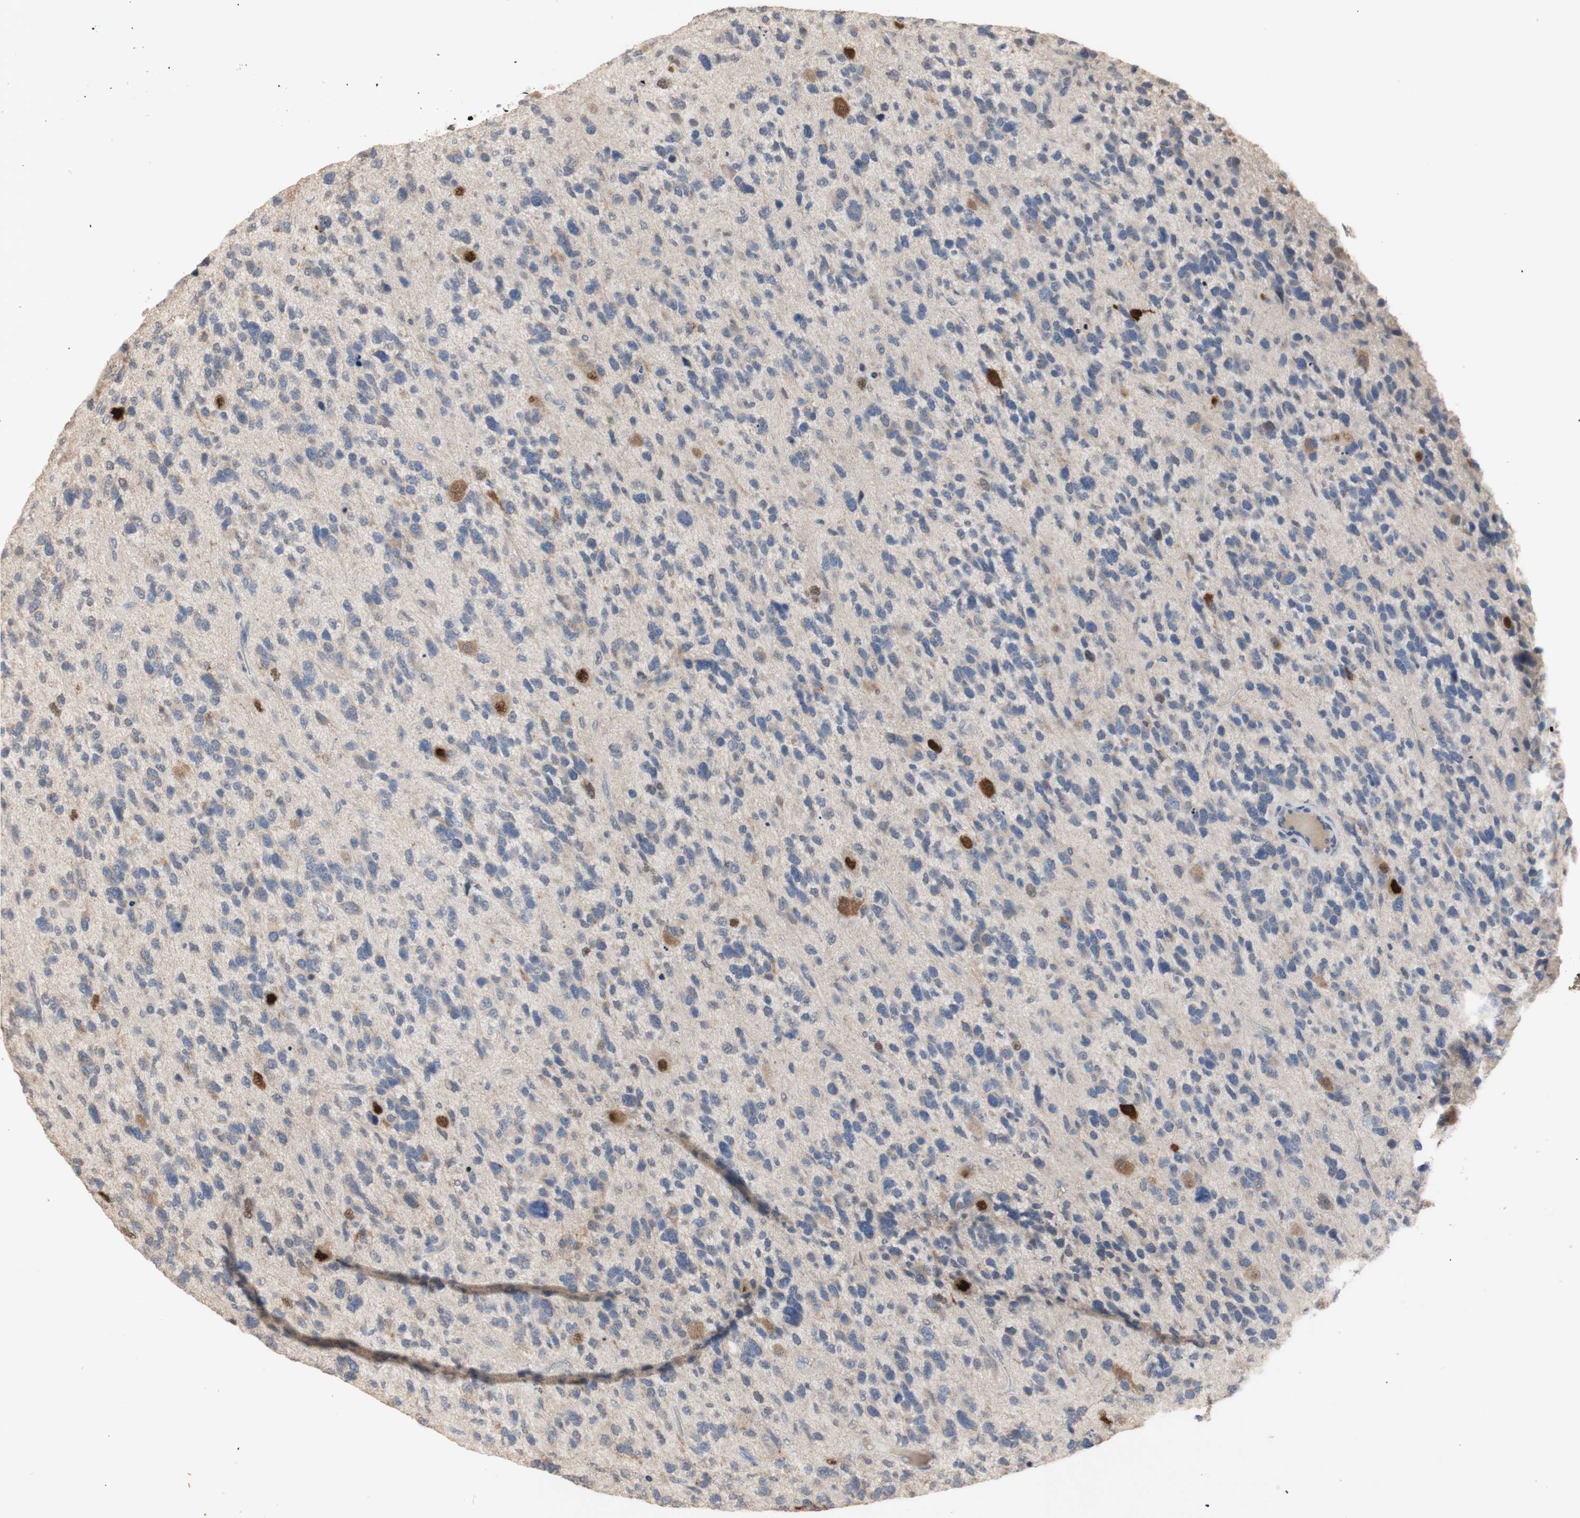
{"staining": {"intensity": "moderate", "quantity": "<25%", "location": "nuclear"}, "tissue": "glioma", "cell_type": "Tumor cells", "image_type": "cancer", "snomed": [{"axis": "morphology", "description": "Glioma, malignant, High grade"}, {"axis": "topography", "description": "Brain"}], "caption": "About <25% of tumor cells in human malignant glioma (high-grade) reveal moderate nuclear protein positivity as visualized by brown immunohistochemical staining.", "gene": "FOSB", "patient": {"sex": "female", "age": 58}}